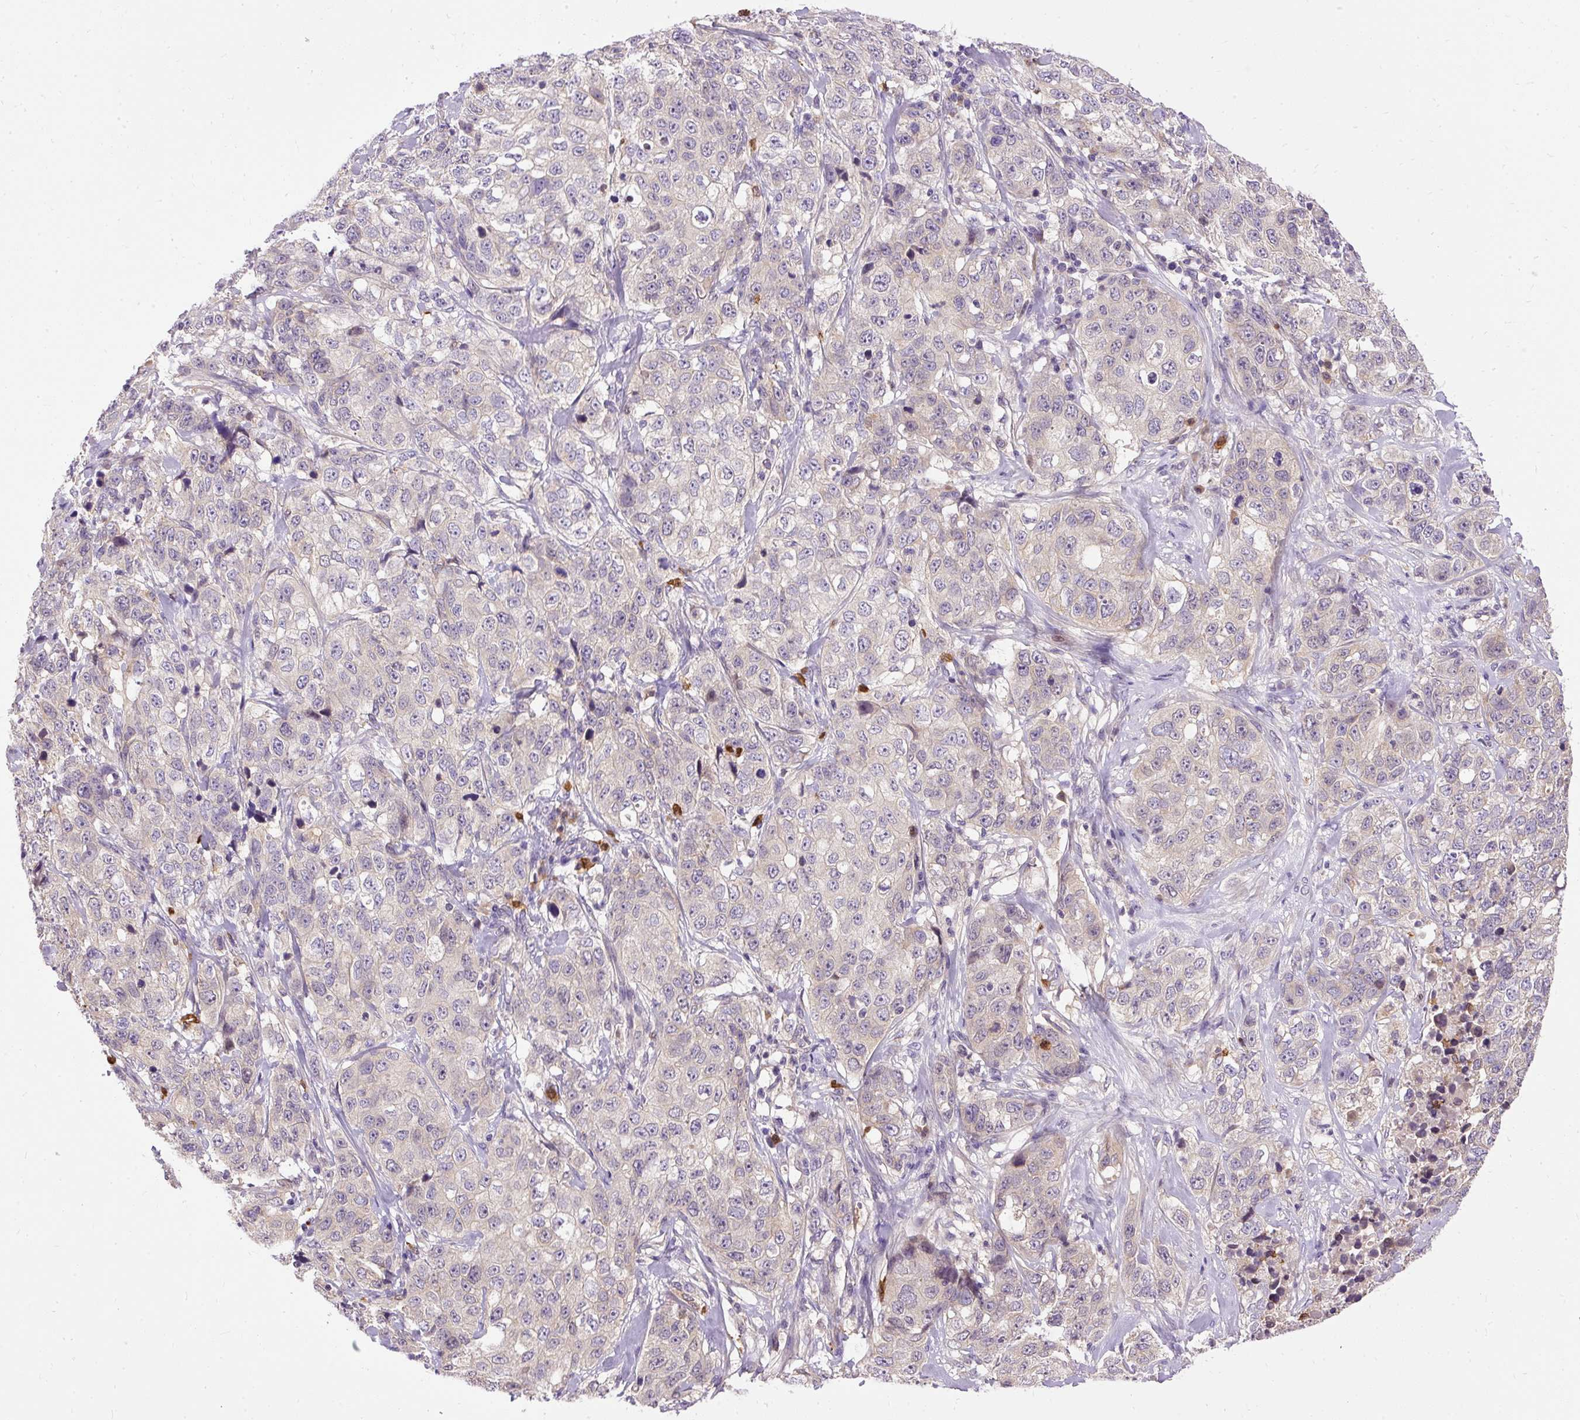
{"staining": {"intensity": "negative", "quantity": "none", "location": "none"}, "tissue": "stomach cancer", "cell_type": "Tumor cells", "image_type": "cancer", "snomed": [{"axis": "morphology", "description": "Adenocarcinoma, NOS"}, {"axis": "topography", "description": "Stomach"}], "caption": "DAB immunohistochemical staining of adenocarcinoma (stomach) demonstrates no significant positivity in tumor cells.", "gene": "CTTNBP2", "patient": {"sex": "male", "age": 48}}